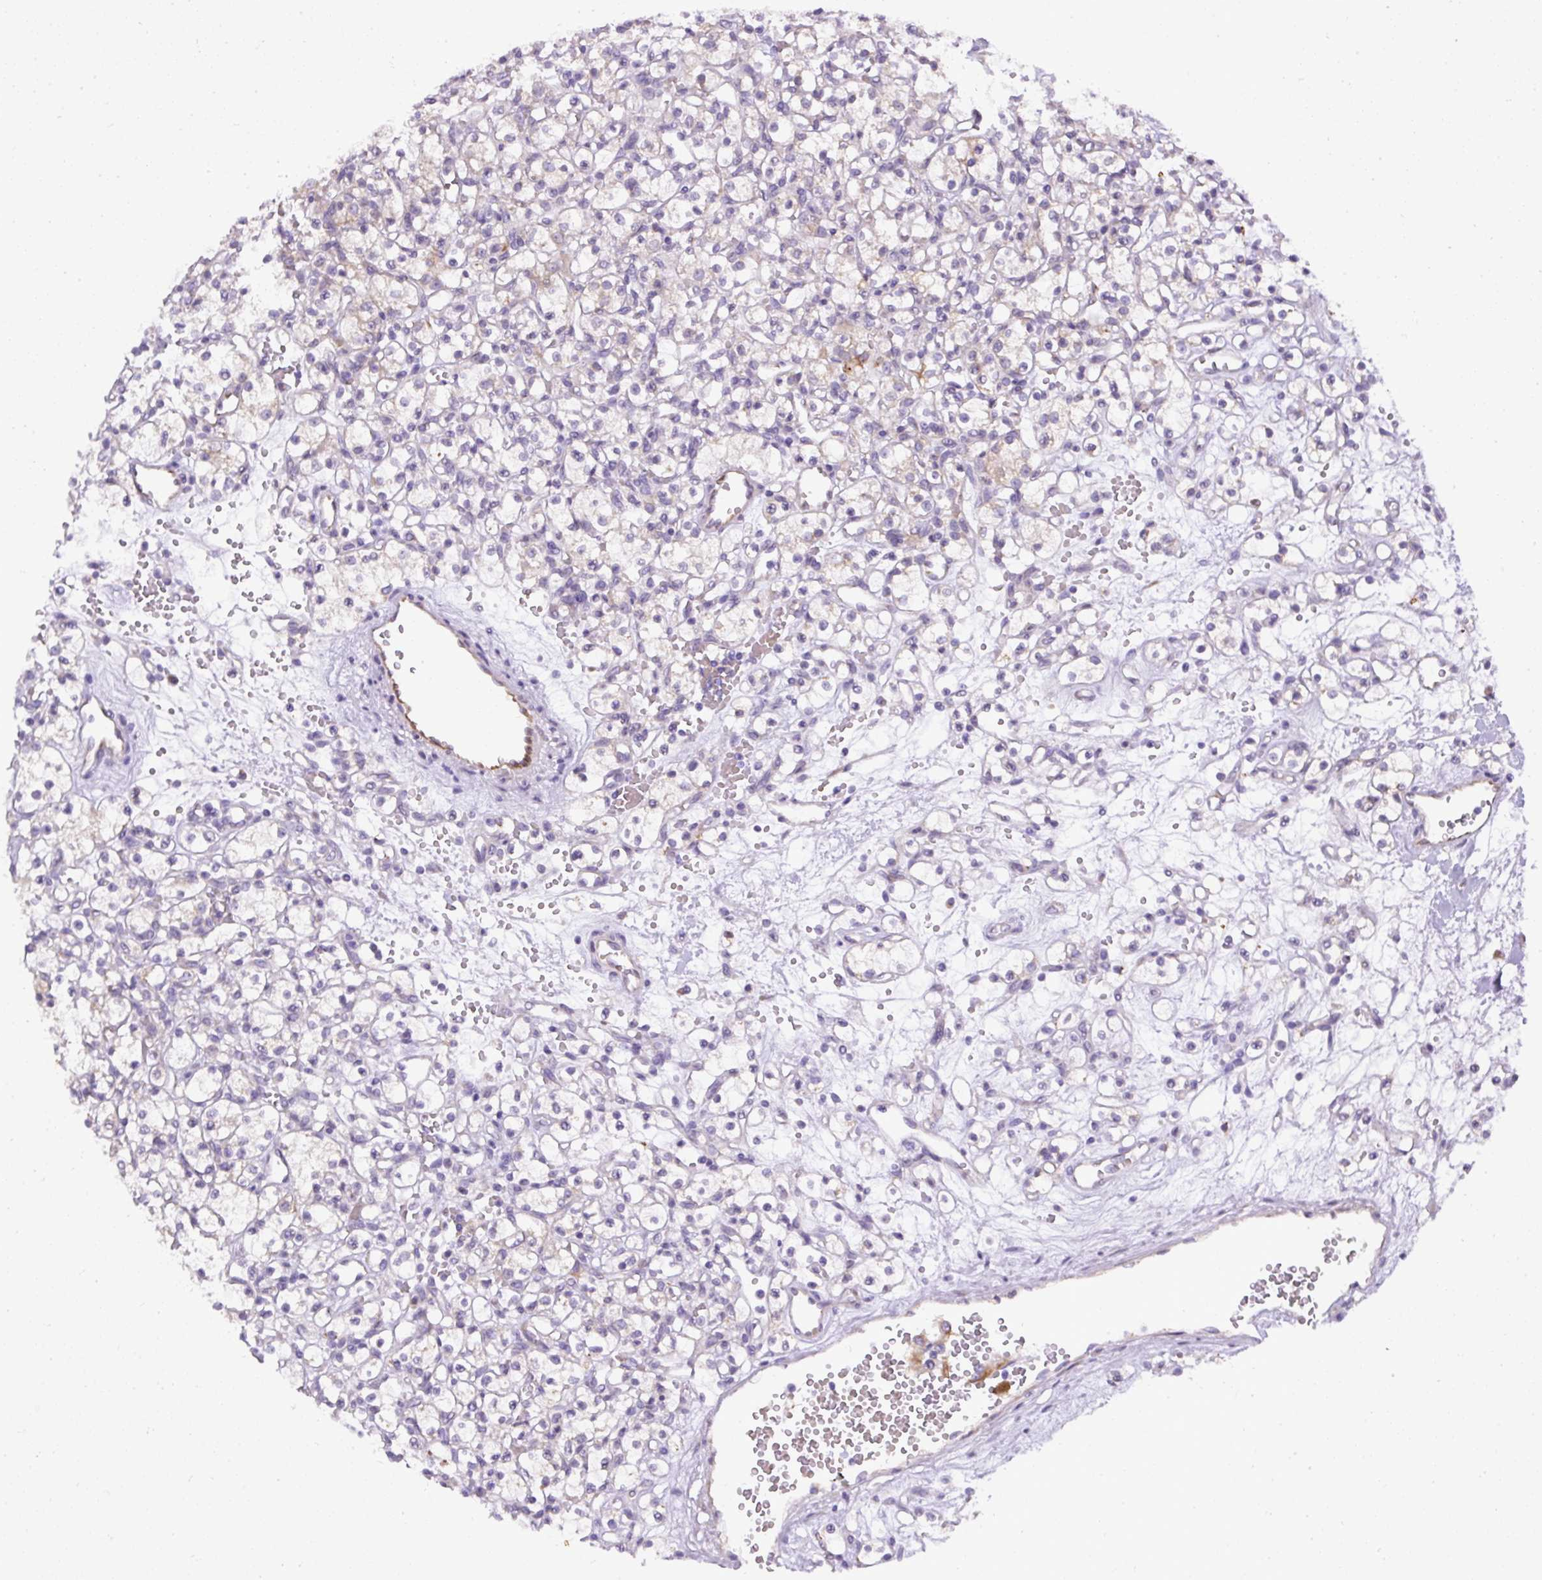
{"staining": {"intensity": "weak", "quantity": "<25%", "location": "cytoplasmic/membranous"}, "tissue": "renal cancer", "cell_type": "Tumor cells", "image_type": "cancer", "snomed": [{"axis": "morphology", "description": "Adenocarcinoma, NOS"}, {"axis": "topography", "description": "Kidney"}], "caption": "DAB (3,3'-diaminobenzidine) immunohistochemical staining of human renal adenocarcinoma exhibits no significant expression in tumor cells. (DAB (3,3'-diaminobenzidine) immunohistochemistry (IHC) visualized using brightfield microscopy, high magnification).", "gene": "FAM149A", "patient": {"sex": "female", "age": 59}}